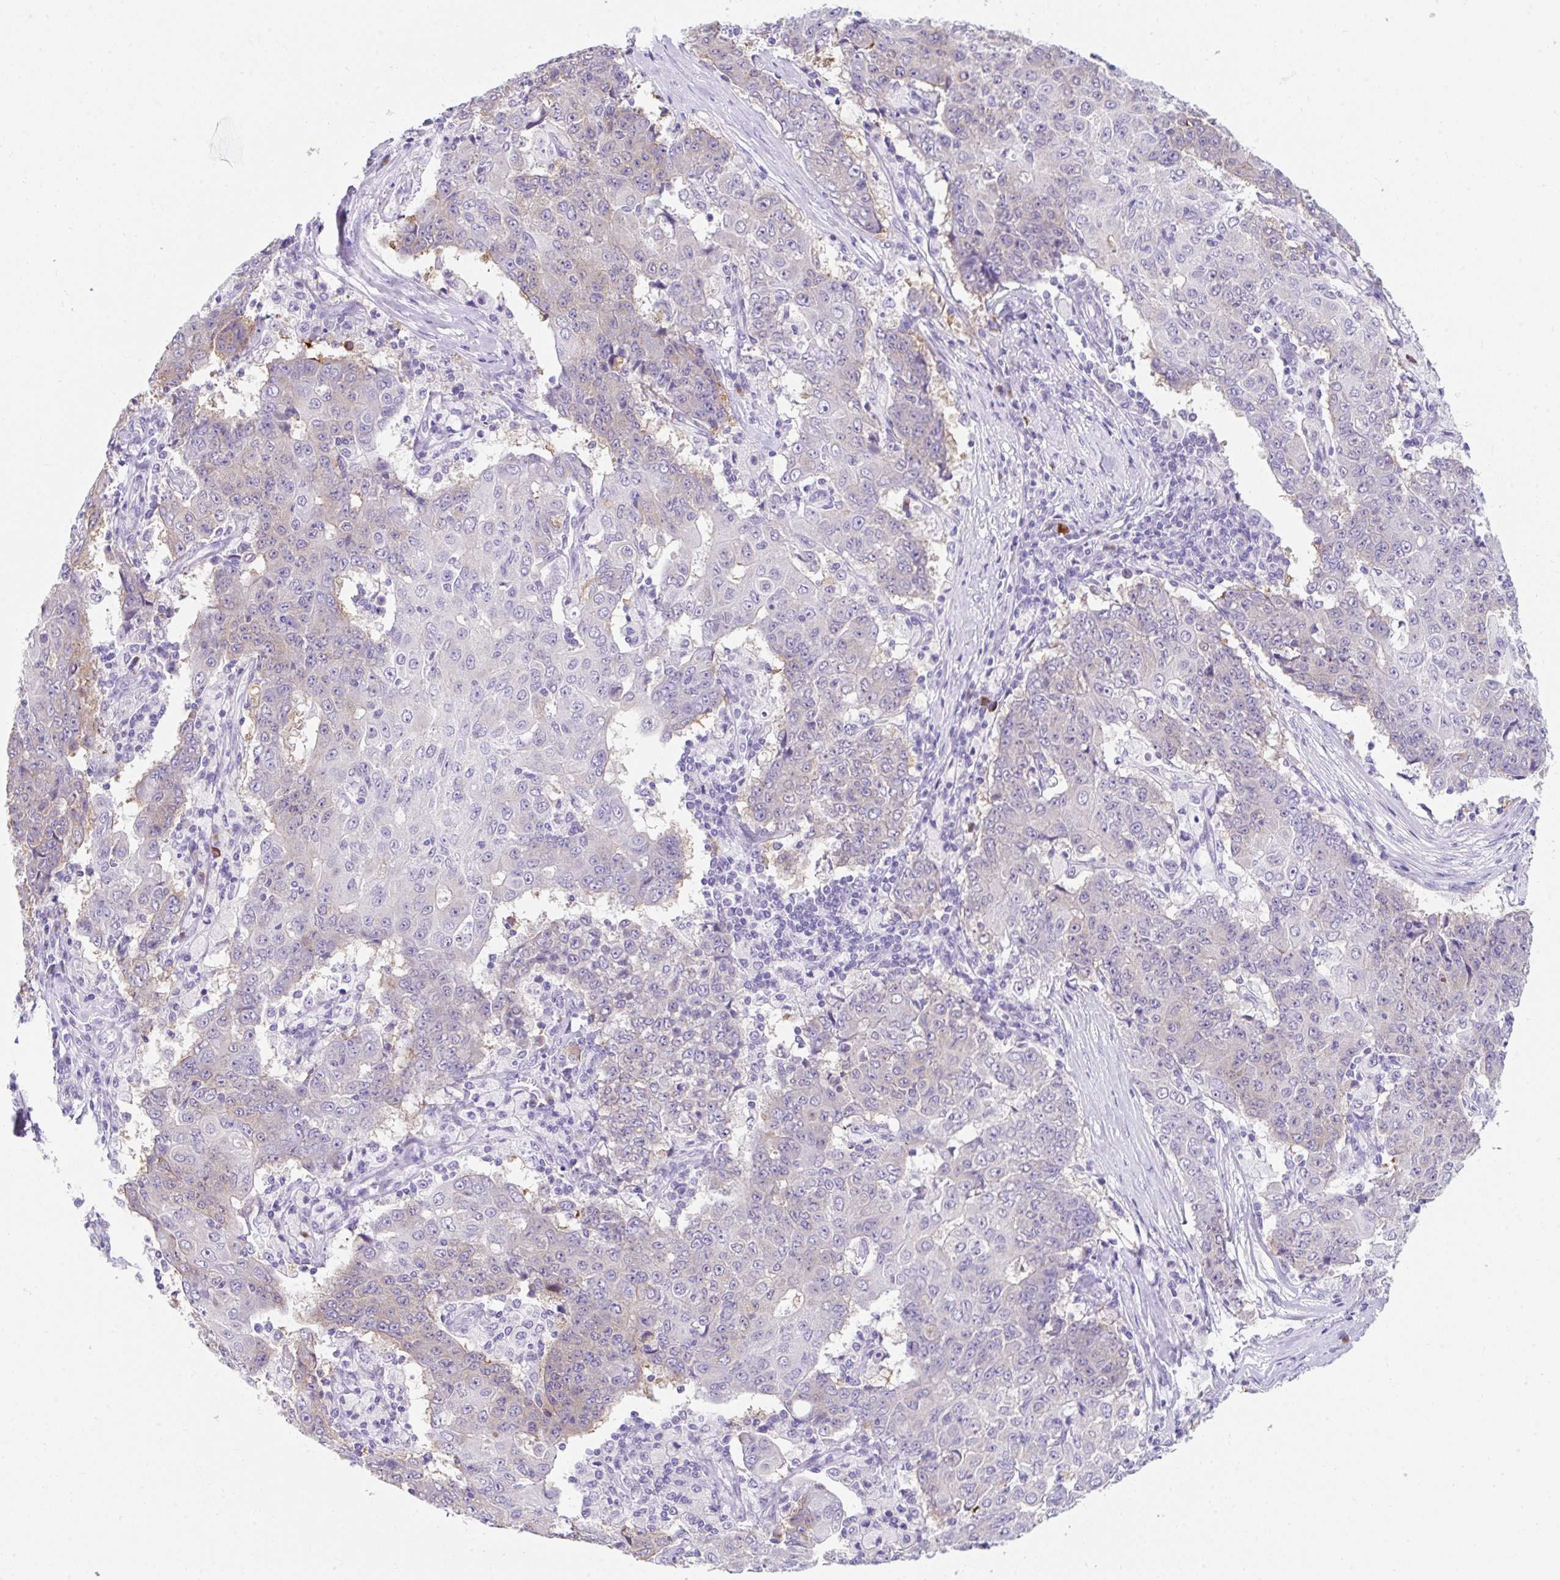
{"staining": {"intensity": "weak", "quantity": "<25%", "location": "cytoplasmic/membranous"}, "tissue": "ovarian cancer", "cell_type": "Tumor cells", "image_type": "cancer", "snomed": [{"axis": "morphology", "description": "Carcinoma, endometroid"}, {"axis": "topography", "description": "Ovary"}], "caption": "Immunohistochemical staining of ovarian cancer (endometroid carcinoma) shows no significant staining in tumor cells. The staining was performed using DAB (3,3'-diaminobenzidine) to visualize the protein expression in brown, while the nuclei were stained in blue with hematoxylin (Magnification: 20x).", "gene": "GOLGA8A", "patient": {"sex": "female", "age": 42}}